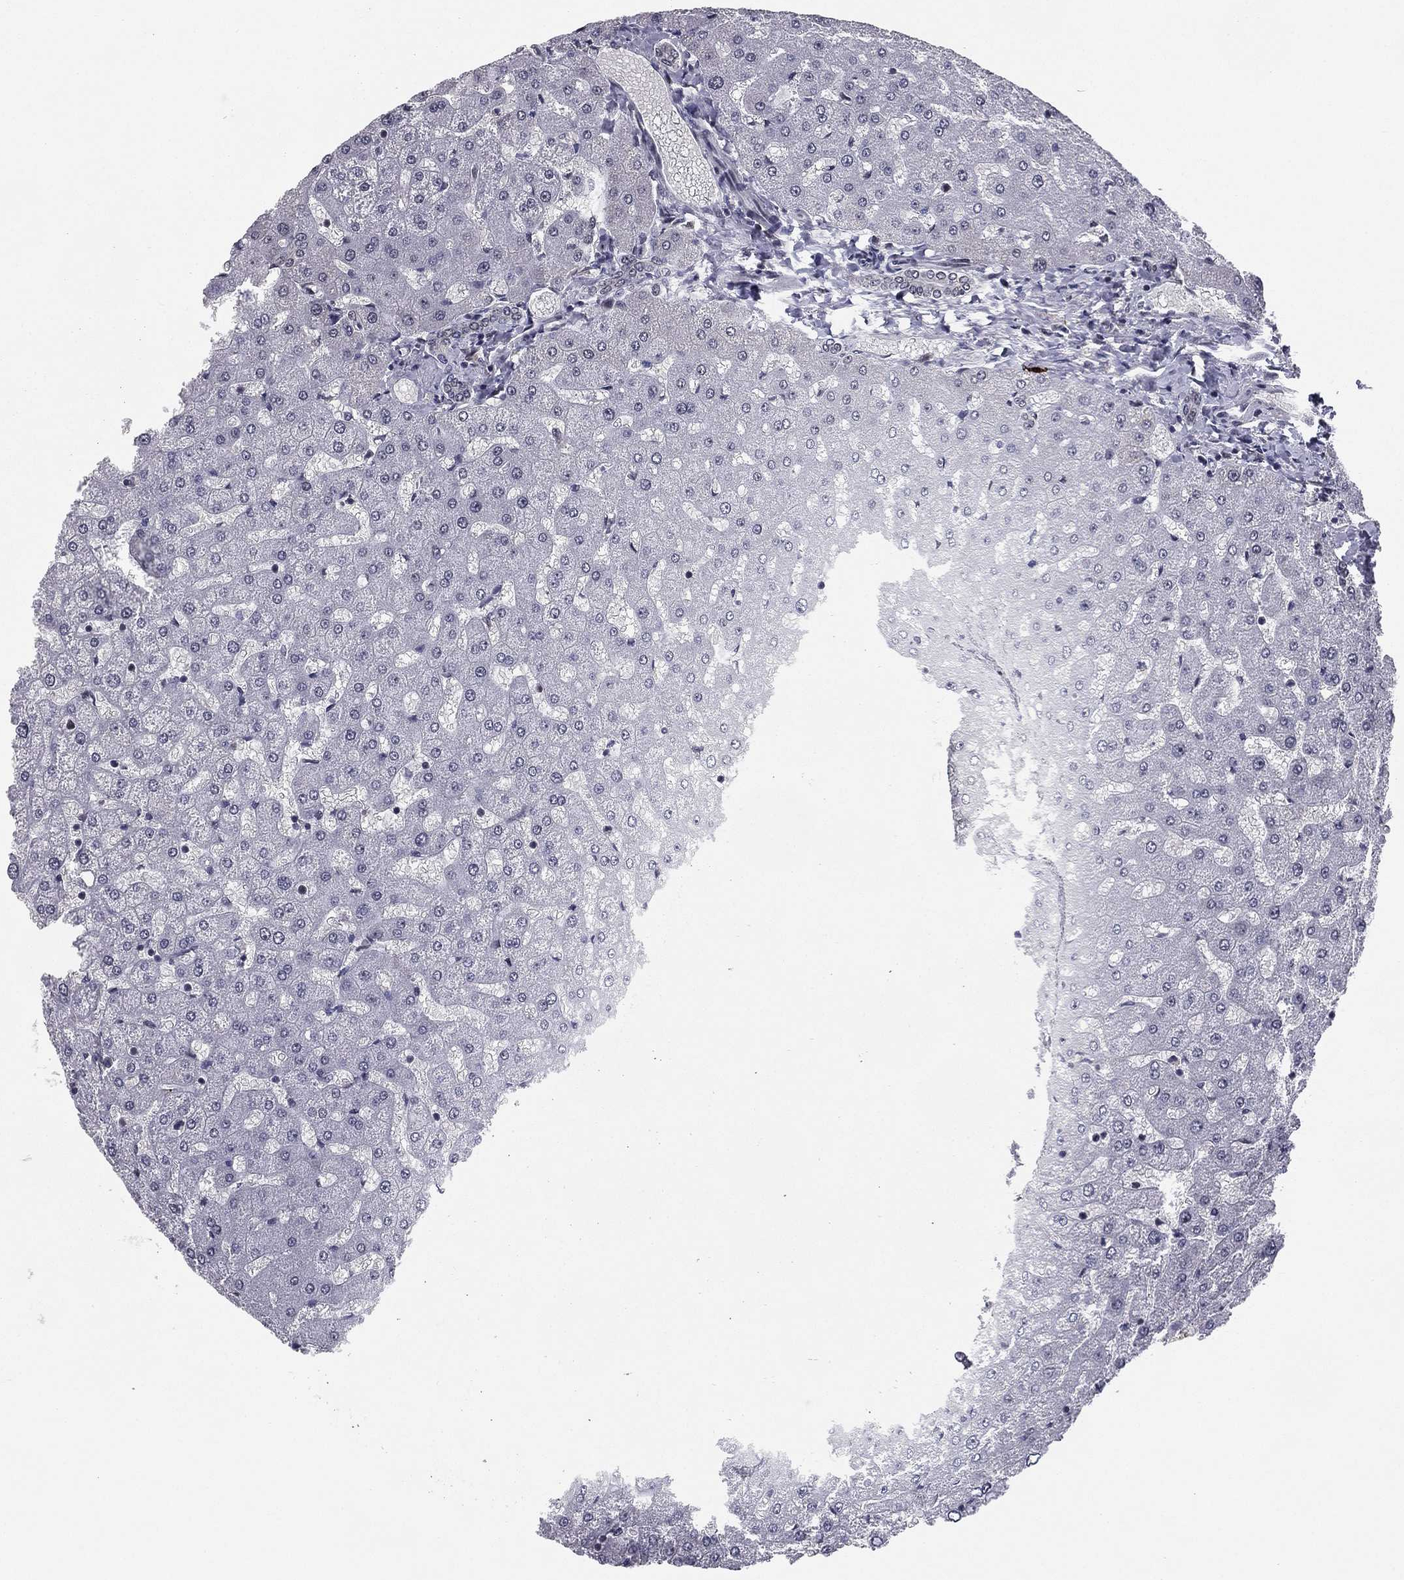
{"staining": {"intensity": "negative", "quantity": "none", "location": "none"}, "tissue": "liver", "cell_type": "Cholangiocytes", "image_type": "normal", "snomed": [{"axis": "morphology", "description": "Normal tissue, NOS"}, {"axis": "topography", "description": "Liver"}], "caption": "The immunohistochemistry photomicrograph has no significant staining in cholangiocytes of liver.", "gene": "RARB", "patient": {"sex": "female", "age": 50}}